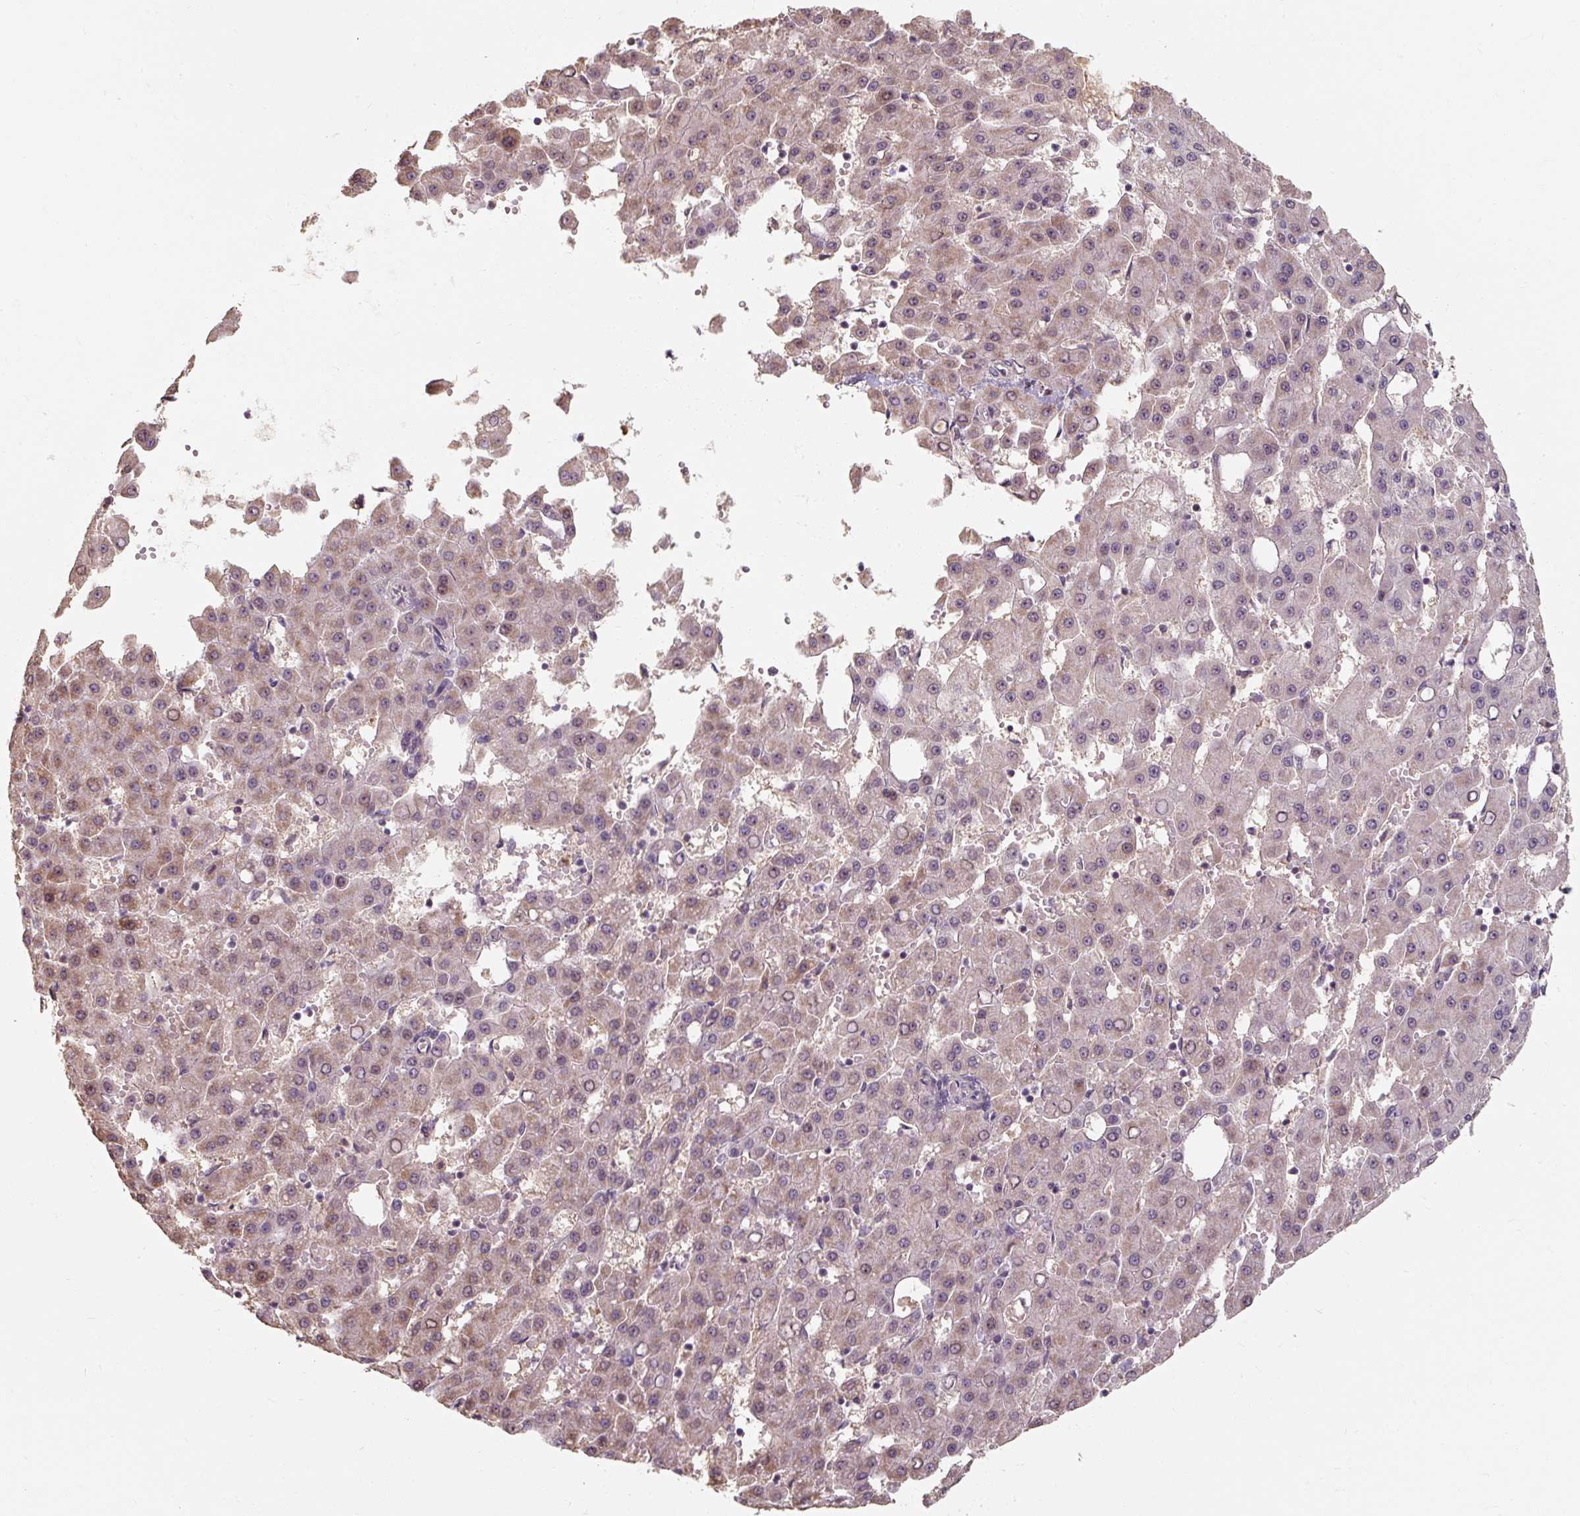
{"staining": {"intensity": "weak", "quantity": "<25%", "location": "cytoplasmic/membranous,nuclear"}, "tissue": "liver cancer", "cell_type": "Tumor cells", "image_type": "cancer", "snomed": [{"axis": "morphology", "description": "Carcinoma, Hepatocellular, NOS"}, {"axis": "topography", "description": "Liver"}], "caption": "Liver cancer stained for a protein using immunohistochemistry (IHC) displays no positivity tumor cells.", "gene": "TSEN54", "patient": {"sex": "male", "age": 47}}